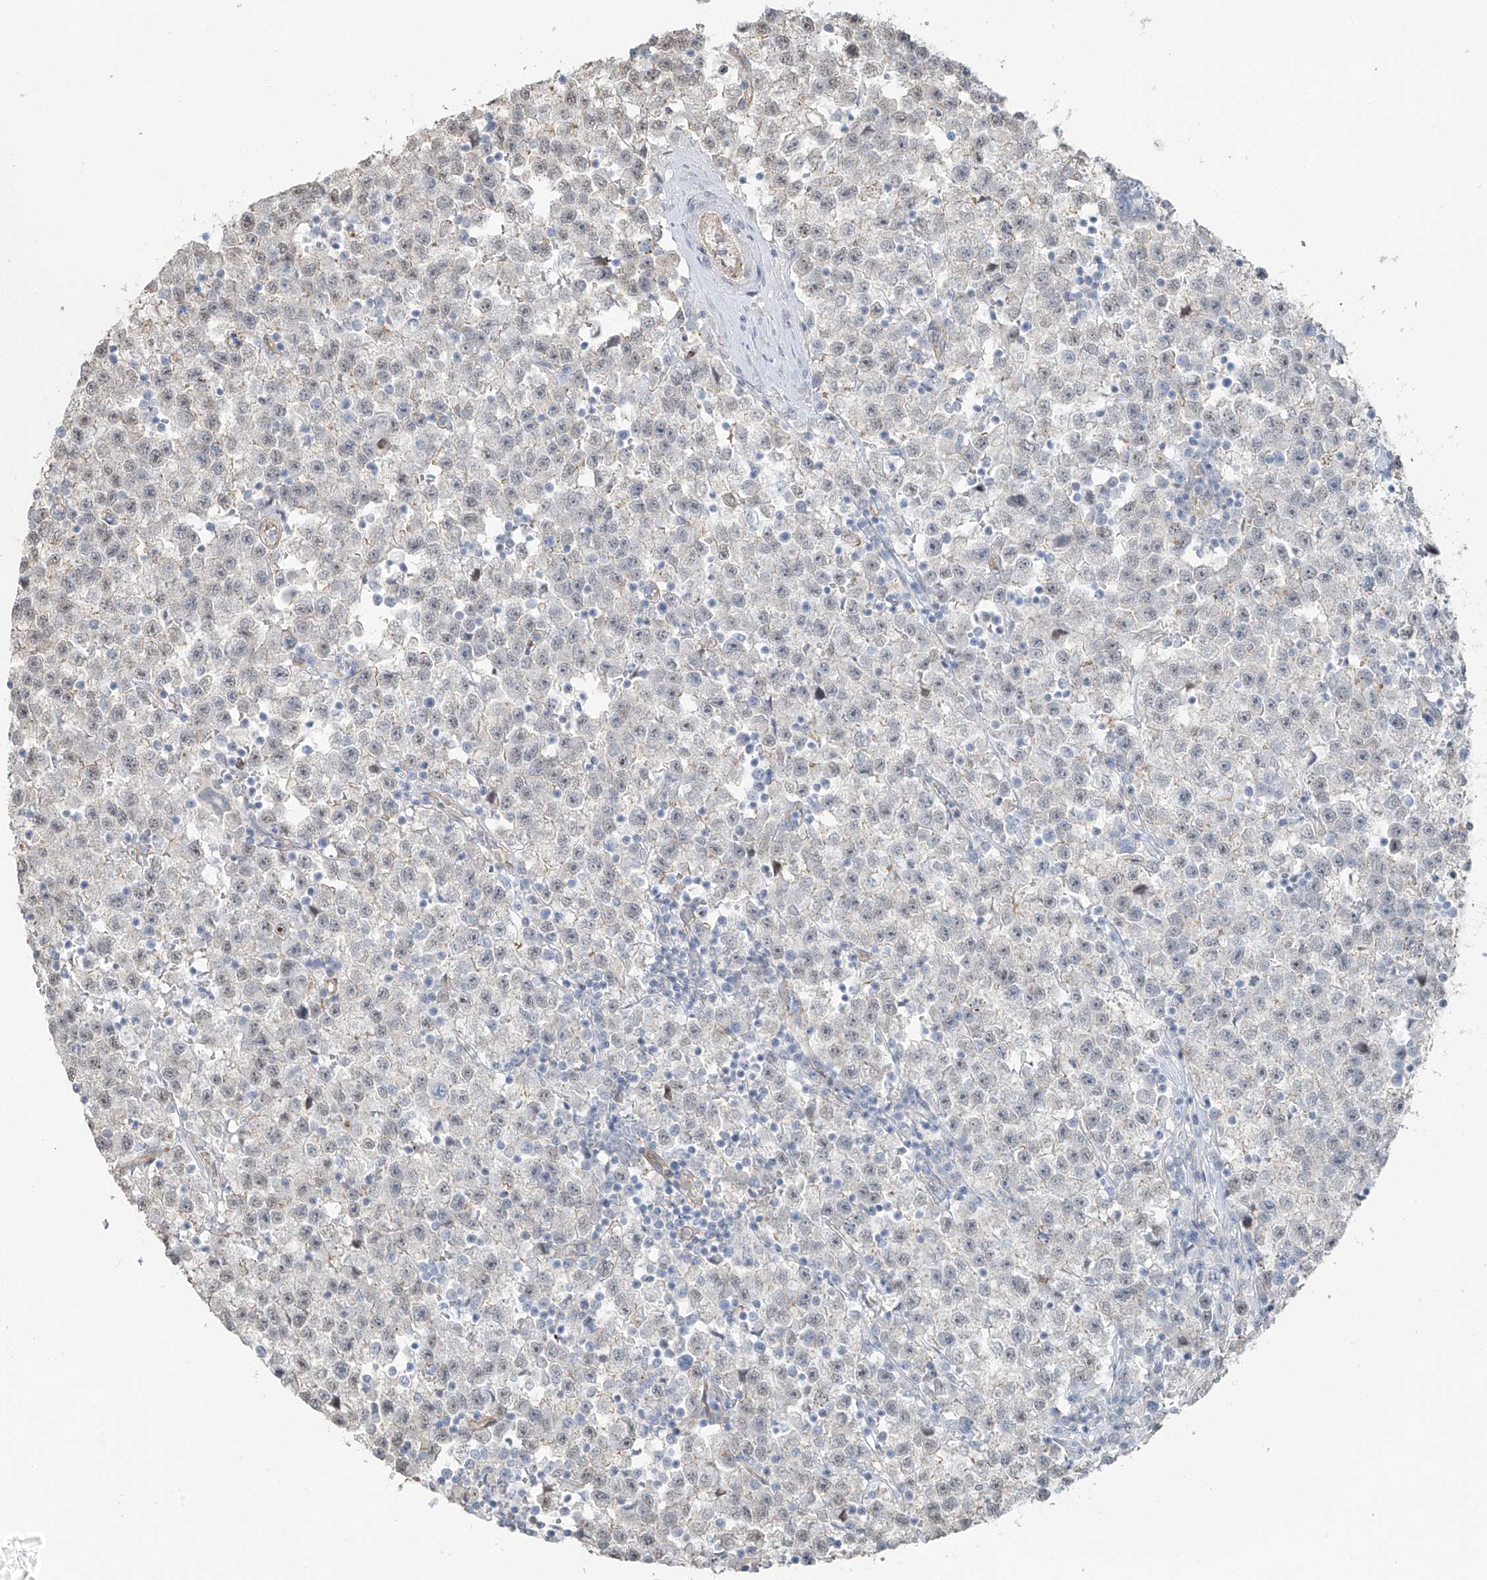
{"staining": {"intensity": "negative", "quantity": "none", "location": "none"}, "tissue": "testis cancer", "cell_type": "Tumor cells", "image_type": "cancer", "snomed": [{"axis": "morphology", "description": "Seminoma, NOS"}, {"axis": "topography", "description": "Testis"}], "caption": "Immunohistochemistry of human seminoma (testis) demonstrates no staining in tumor cells.", "gene": "TUBE1", "patient": {"sex": "male", "age": 22}}